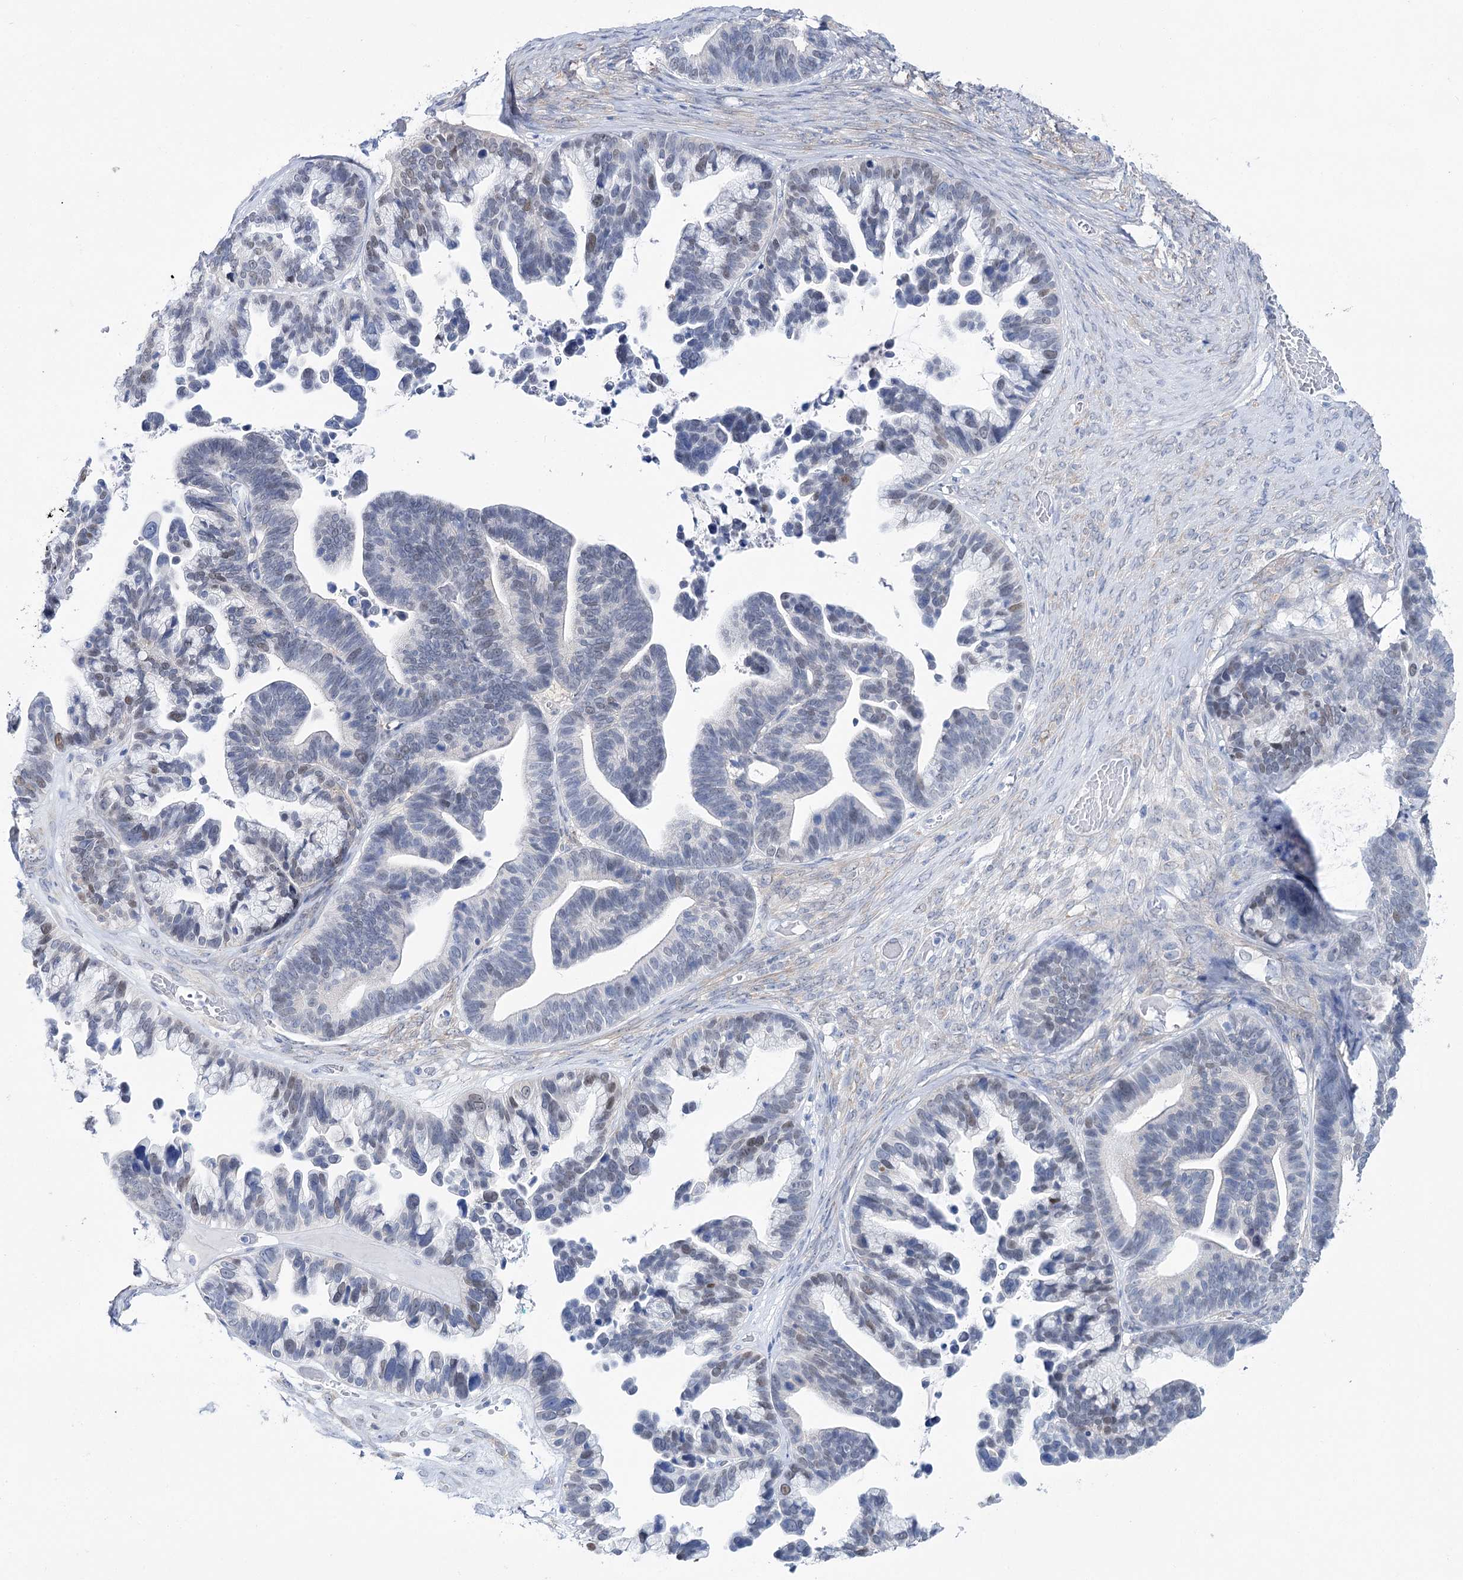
{"staining": {"intensity": "weak", "quantity": "<25%", "location": "nuclear"}, "tissue": "ovarian cancer", "cell_type": "Tumor cells", "image_type": "cancer", "snomed": [{"axis": "morphology", "description": "Cystadenocarcinoma, serous, NOS"}, {"axis": "topography", "description": "Ovary"}], "caption": "IHC image of human ovarian cancer stained for a protein (brown), which exhibits no staining in tumor cells.", "gene": "UGDH", "patient": {"sex": "female", "age": 56}}